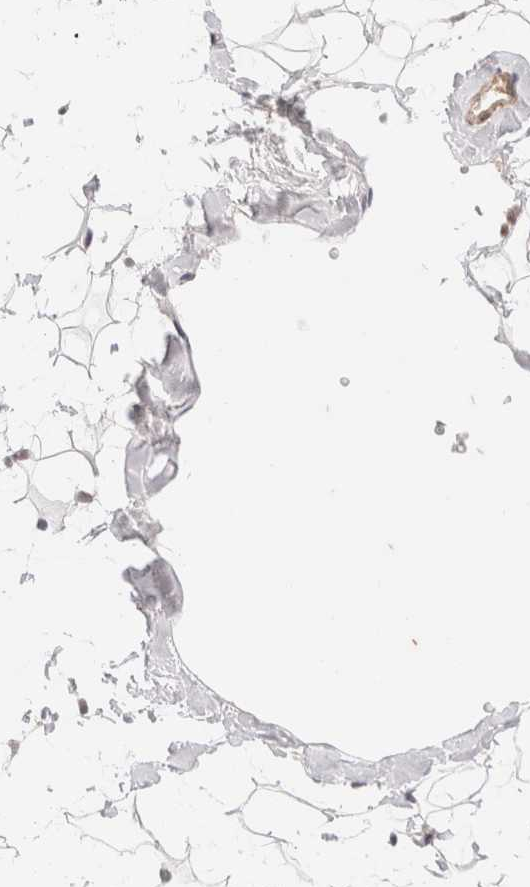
{"staining": {"intensity": "weak", "quantity": "25%-75%", "location": "cytoplasmic/membranous"}, "tissue": "adipose tissue", "cell_type": "Adipocytes", "image_type": "normal", "snomed": [{"axis": "morphology", "description": "Normal tissue, NOS"}, {"axis": "morphology", "description": "Fibrosis, NOS"}, {"axis": "topography", "description": "Breast"}, {"axis": "topography", "description": "Adipose tissue"}], "caption": "The image shows staining of unremarkable adipose tissue, revealing weak cytoplasmic/membranous protein positivity (brown color) within adipocytes. The staining is performed using DAB brown chromogen to label protein expression. The nuclei are counter-stained blue using hematoxylin.", "gene": "BRPF3", "patient": {"sex": "female", "age": 39}}